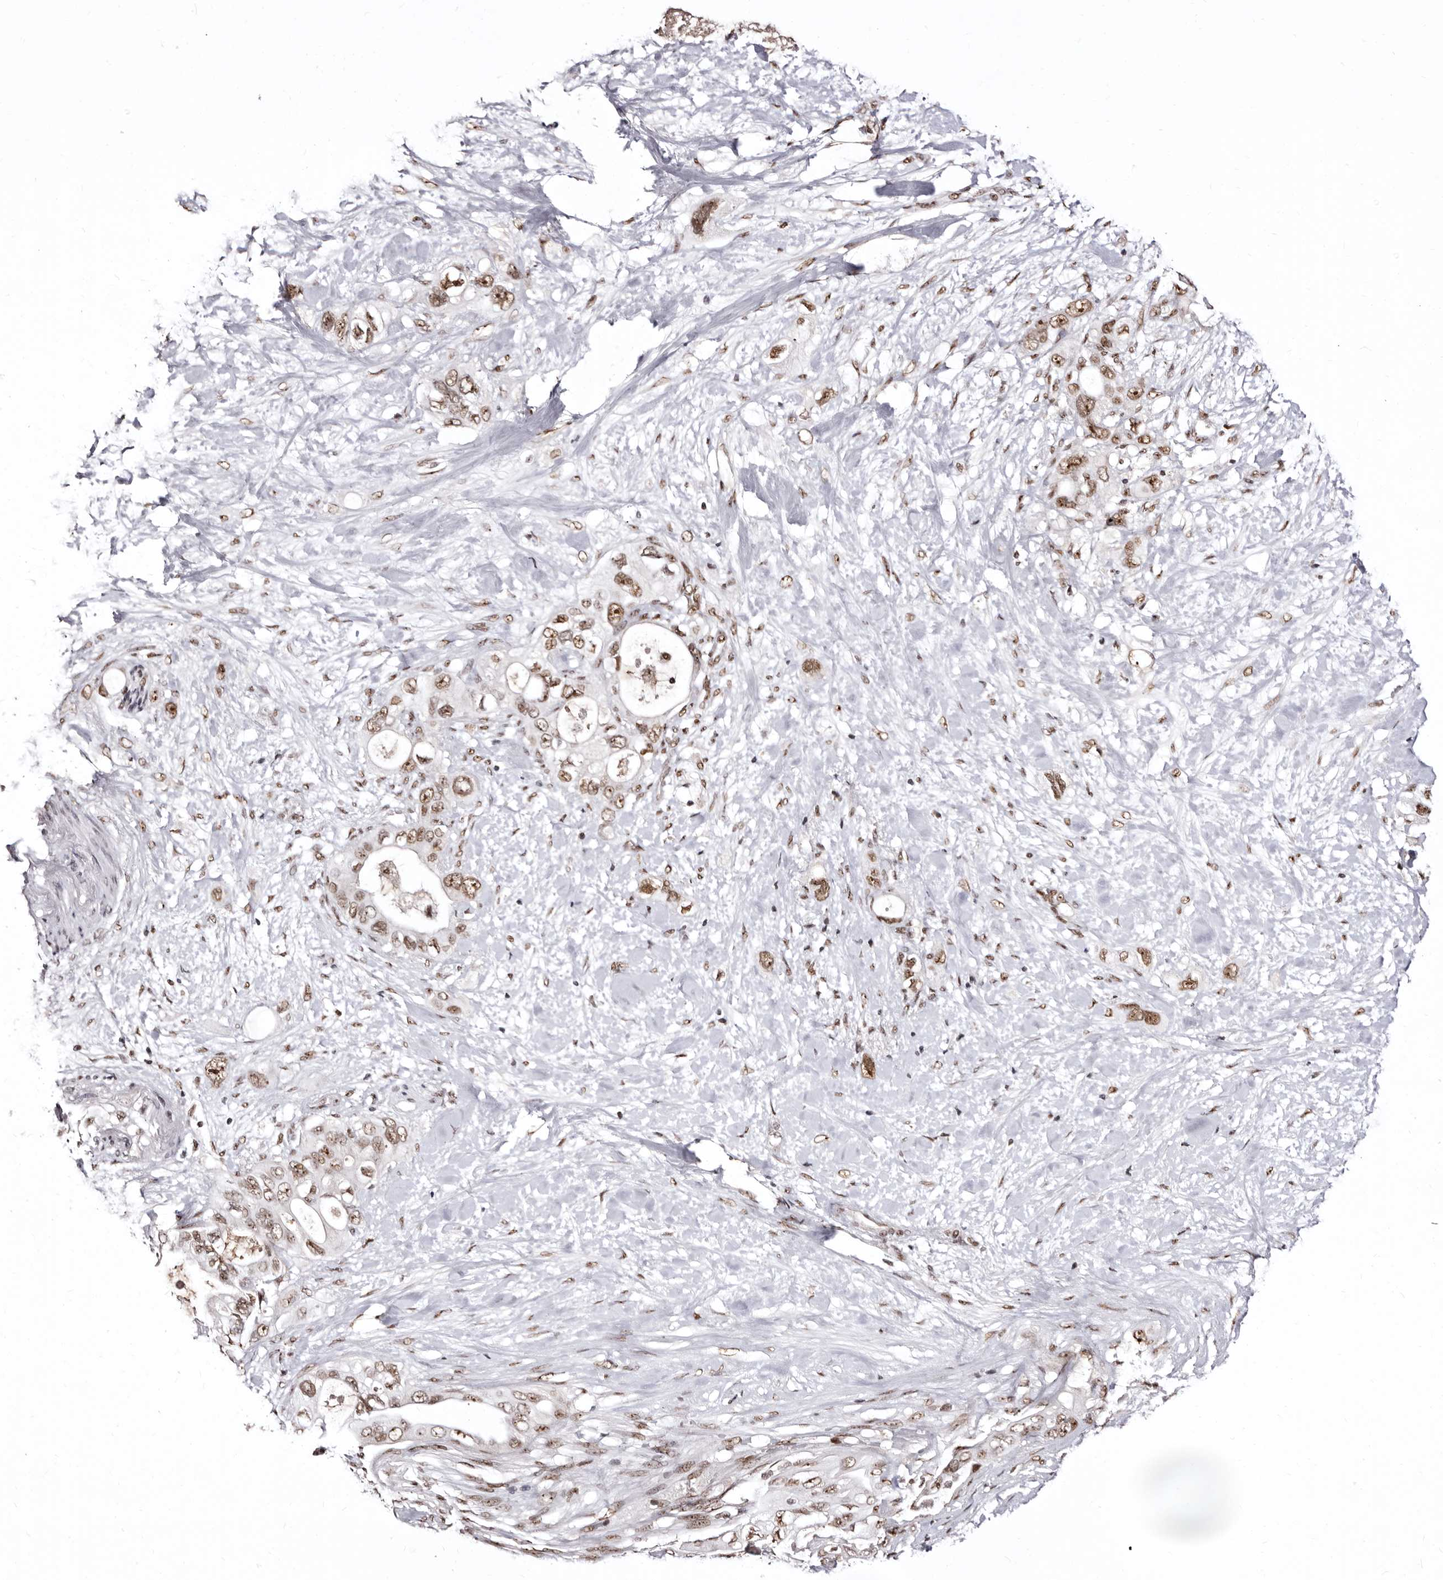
{"staining": {"intensity": "moderate", "quantity": ">75%", "location": "nuclear"}, "tissue": "pancreatic cancer", "cell_type": "Tumor cells", "image_type": "cancer", "snomed": [{"axis": "morphology", "description": "Adenocarcinoma, NOS"}, {"axis": "topography", "description": "Pancreas"}], "caption": "Moderate nuclear protein positivity is seen in about >75% of tumor cells in pancreatic adenocarcinoma.", "gene": "ANAPC11", "patient": {"sex": "female", "age": 56}}